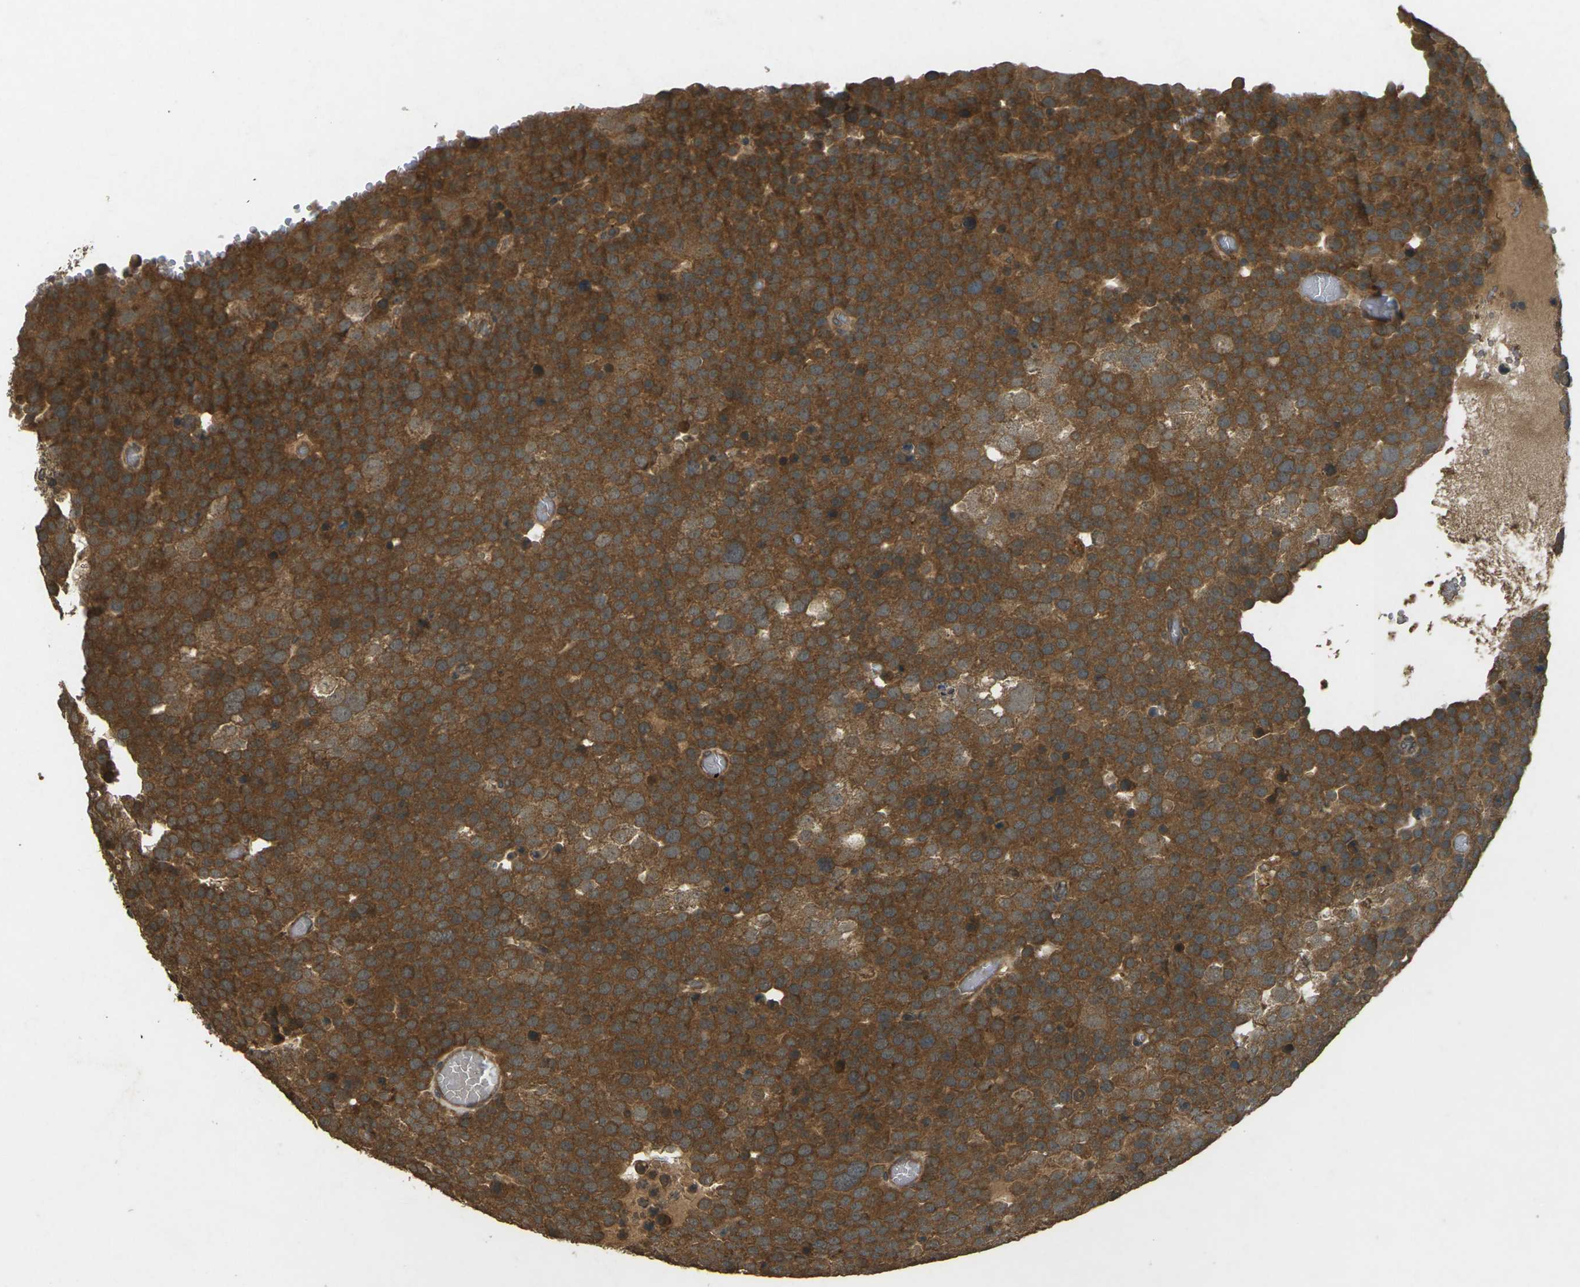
{"staining": {"intensity": "strong", "quantity": ">75%", "location": "cytoplasmic/membranous"}, "tissue": "testis cancer", "cell_type": "Tumor cells", "image_type": "cancer", "snomed": [{"axis": "morphology", "description": "Seminoma, NOS"}, {"axis": "topography", "description": "Testis"}], "caption": "A high-resolution image shows IHC staining of seminoma (testis), which exhibits strong cytoplasmic/membranous expression in approximately >75% of tumor cells.", "gene": "TAP1", "patient": {"sex": "male", "age": 71}}